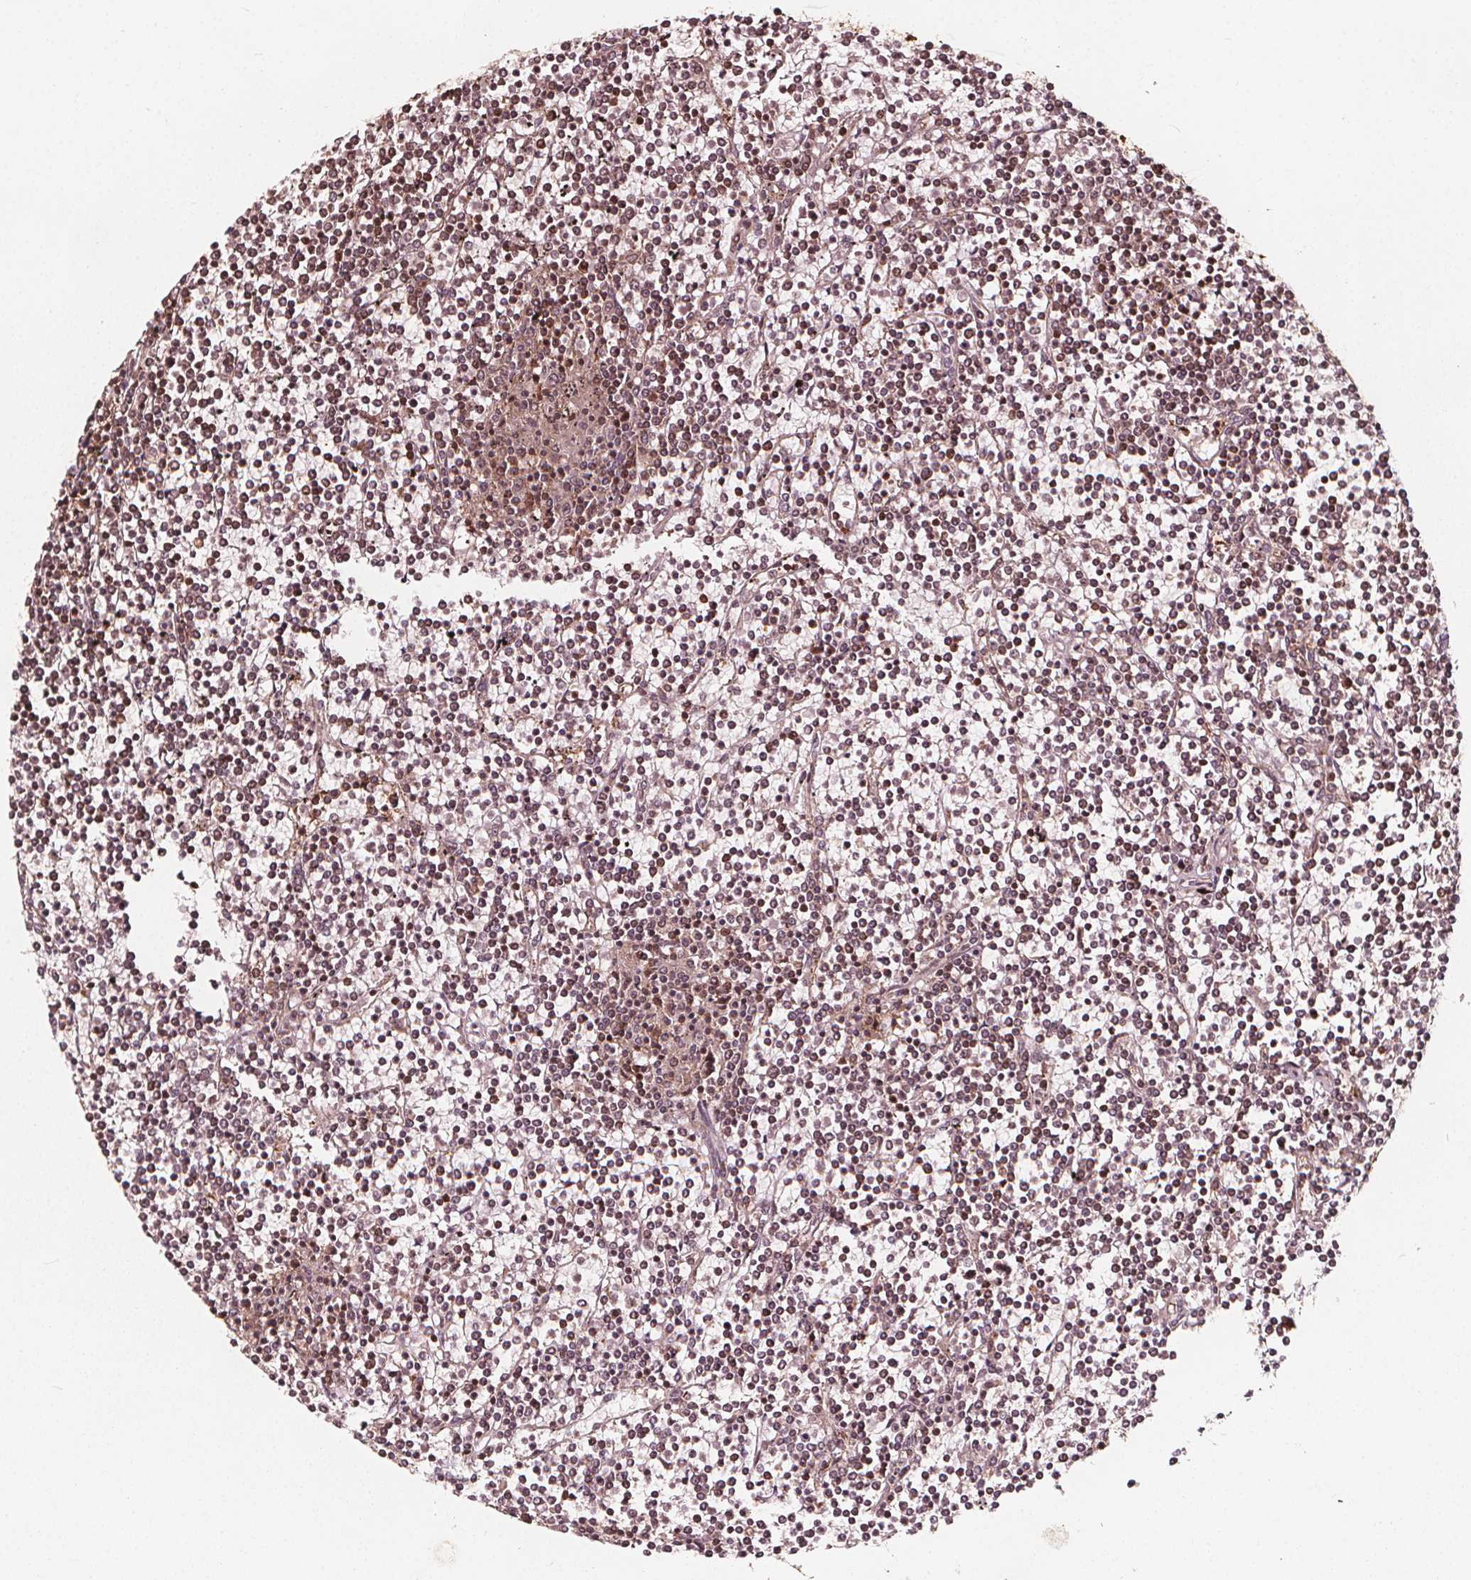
{"staining": {"intensity": "moderate", "quantity": ">75%", "location": "cytoplasmic/membranous,nuclear"}, "tissue": "lymphoma", "cell_type": "Tumor cells", "image_type": "cancer", "snomed": [{"axis": "morphology", "description": "Malignant lymphoma, non-Hodgkin's type, Low grade"}, {"axis": "topography", "description": "Spleen"}], "caption": "Immunohistochemistry (IHC) of human malignant lymphoma, non-Hodgkin's type (low-grade) demonstrates medium levels of moderate cytoplasmic/membranous and nuclear staining in about >75% of tumor cells.", "gene": "AIP", "patient": {"sex": "female", "age": 19}}